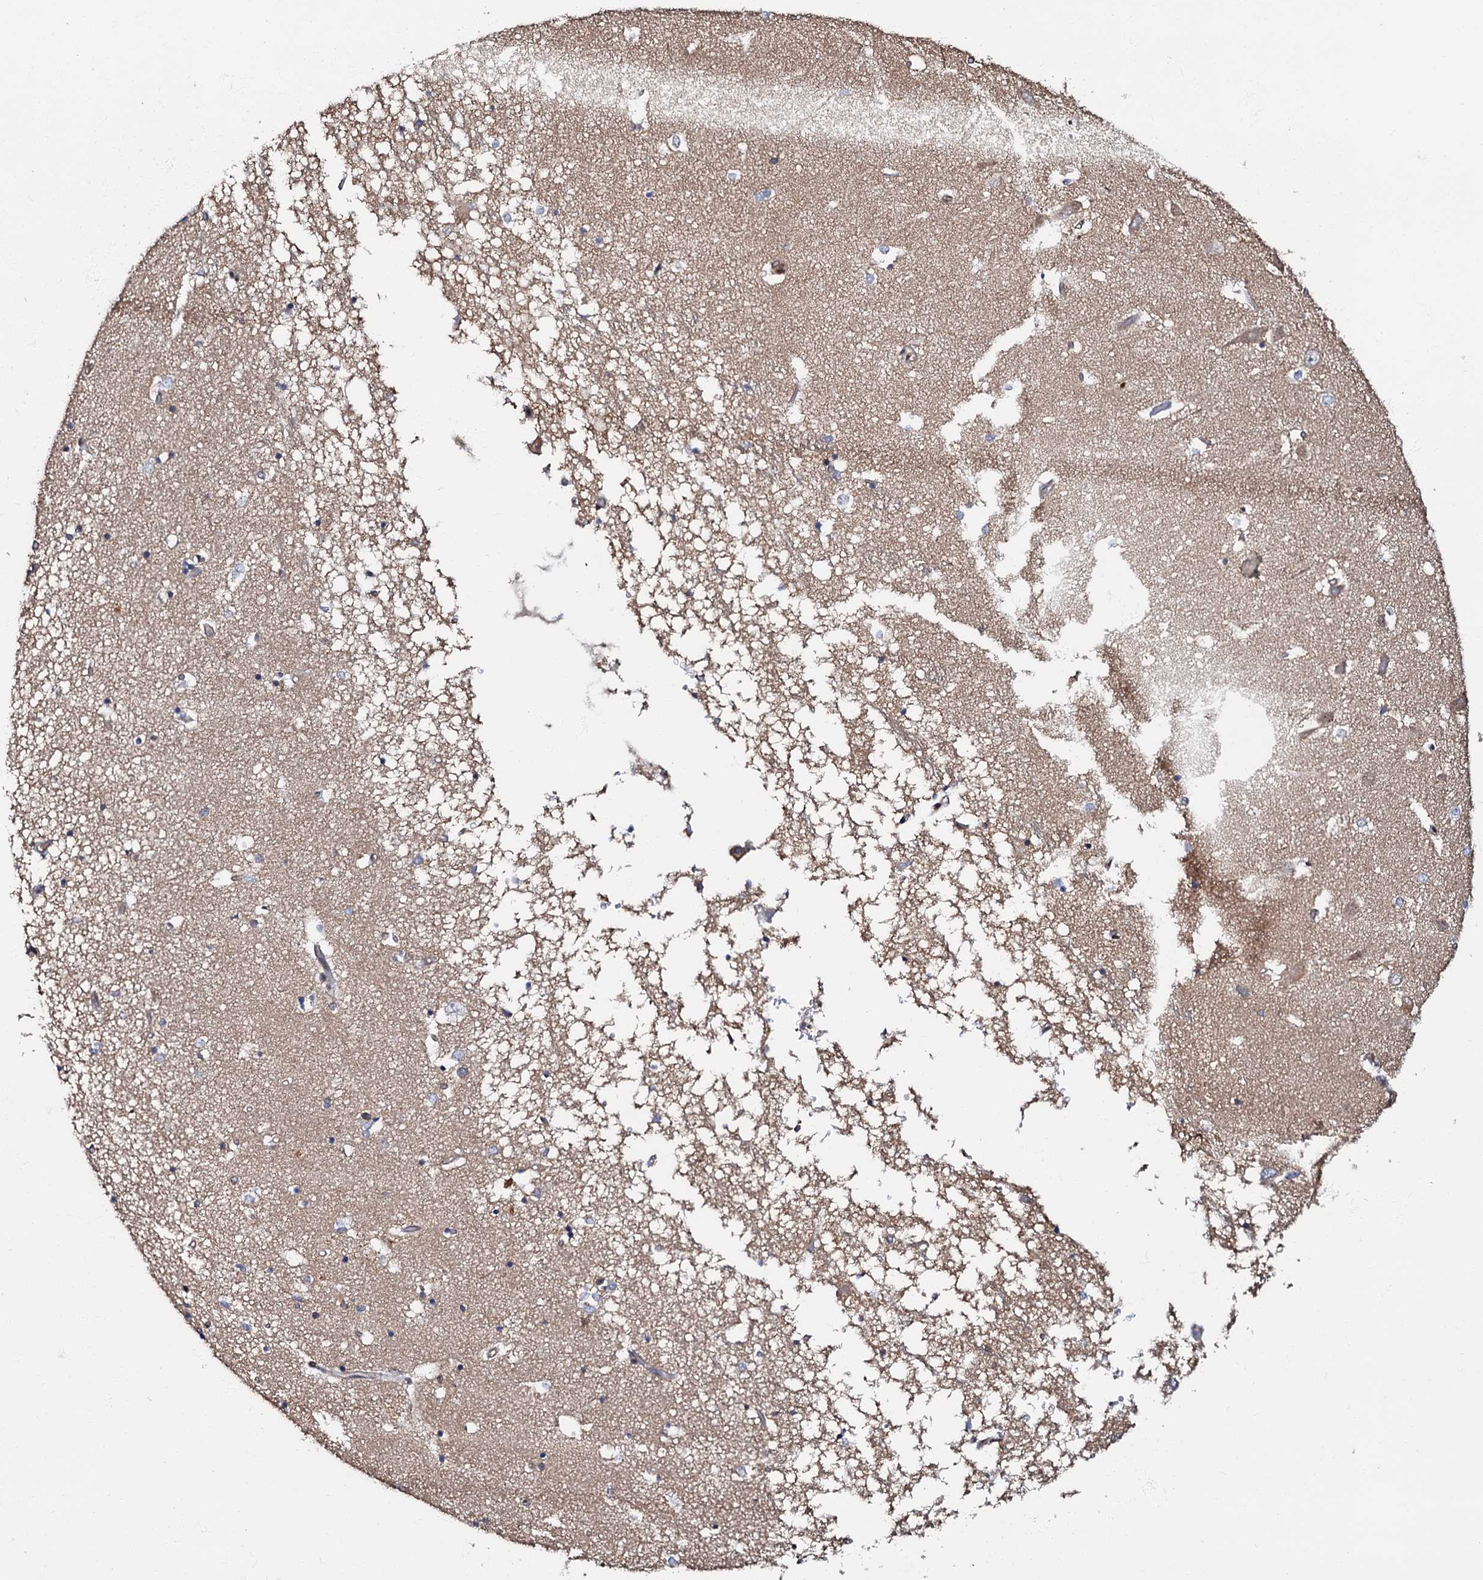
{"staining": {"intensity": "negative", "quantity": "none", "location": "none"}, "tissue": "hippocampus", "cell_type": "Glial cells", "image_type": "normal", "snomed": [{"axis": "morphology", "description": "Normal tissue, NOS"}, {"axis": "topography", "description": "Hippocampus"}], "caption": "Glial cells are negative for brown protein staining in normal hippocampus. (Stains: DAB IHC with hematoxylin counter stain, Microscopy: brightfield microscopy at high magnification).", "gene": "OSBP", "patient": {"sex": "male", "age": 70}}